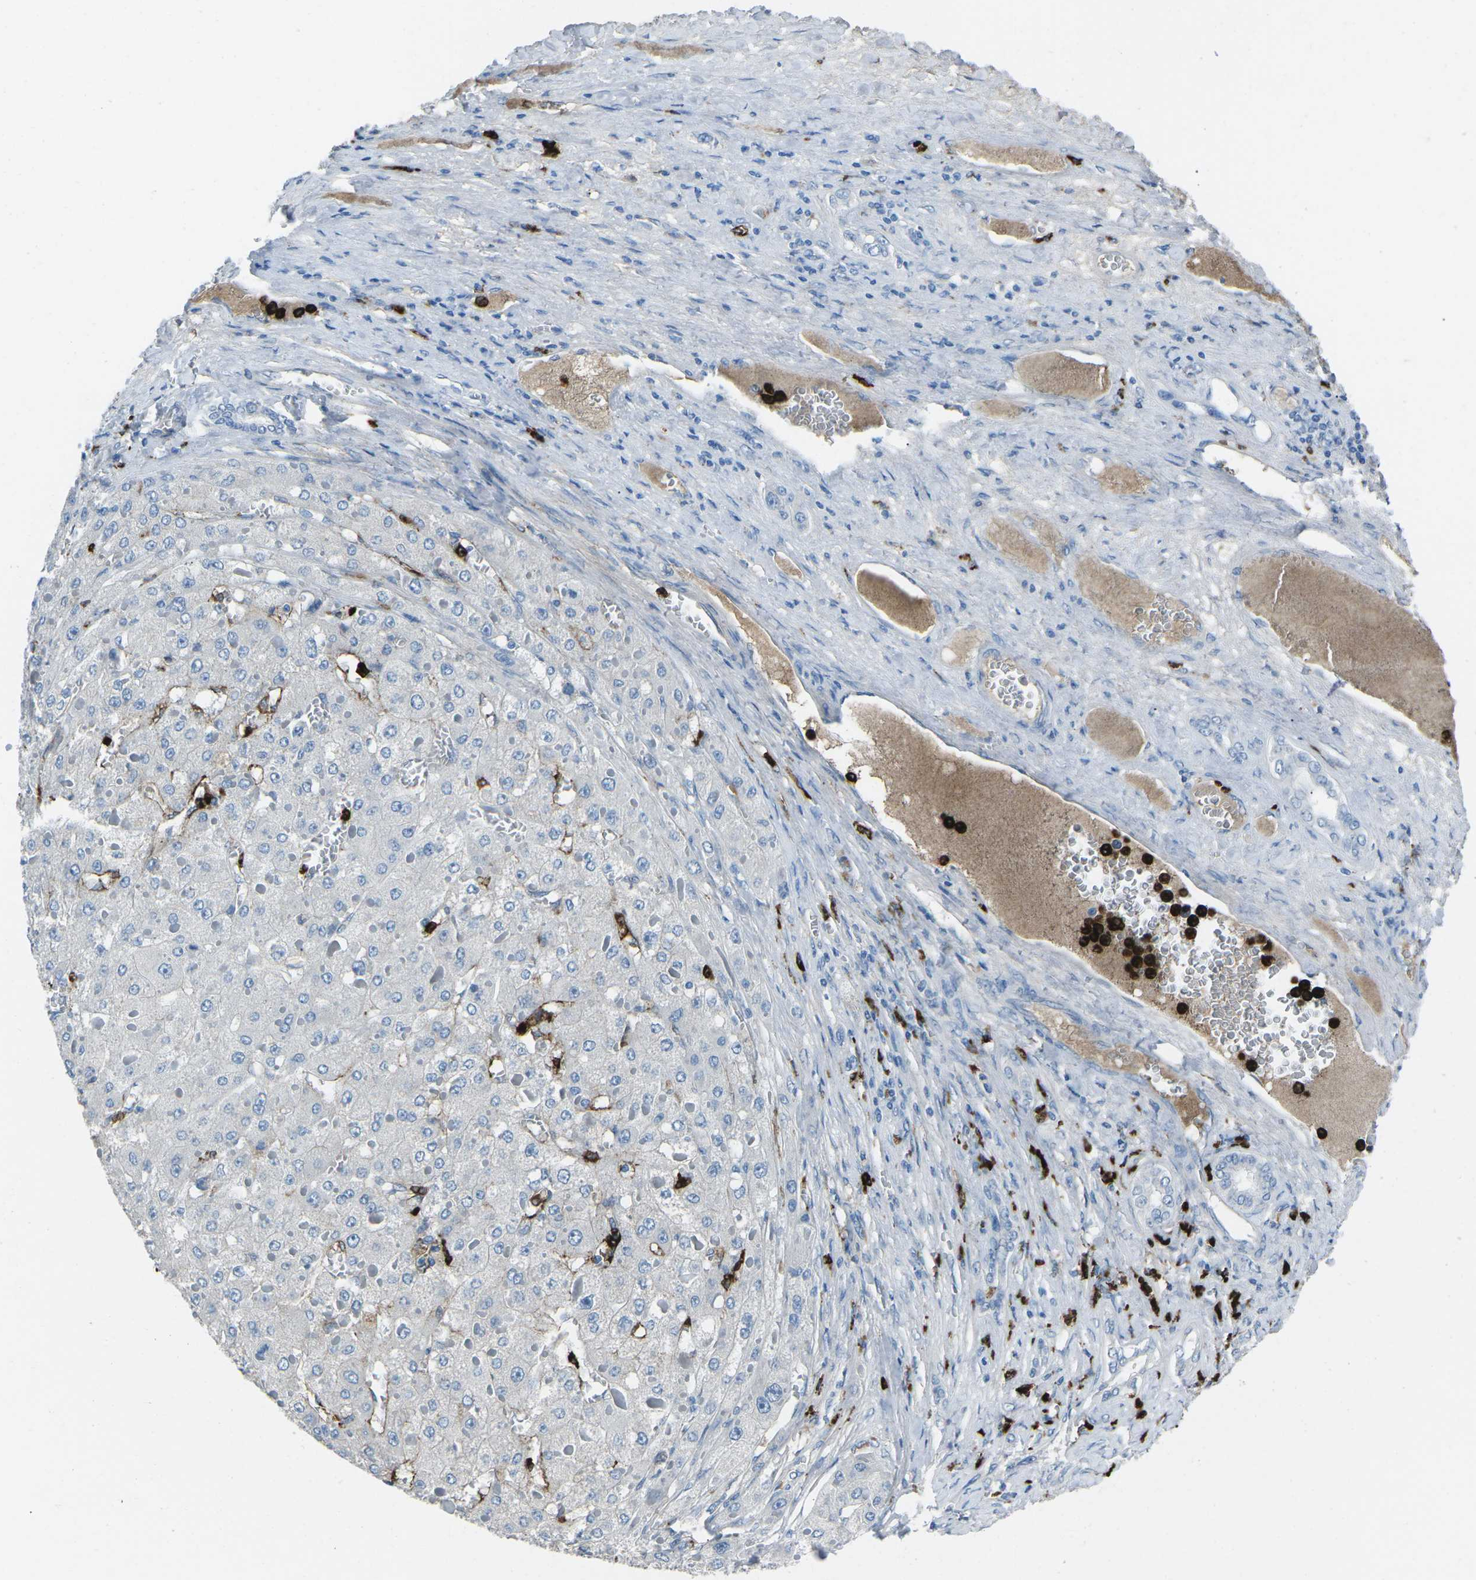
{"staining": {"intensity": "negative", "quantity": "none", "location": "none"}, "tissue": "liver cancer", "cell_type": "Tumor cells", "image_type": "cancer", "snomed": [{"axis": "morphology", "description": "Carcinoma, Hepatocellular, NOS"}, {"axis": "topography", "description": "Liver"}], "caption": "Tumor cells show no significant positivity in liver cancer (hepatocellular carcinoma). (DAB immunohistochemistry (IHC) visualized using brightfield microscopy, high magnification).", "gene": "FCN1", "patient": {"sex": "female", "age": 73}}